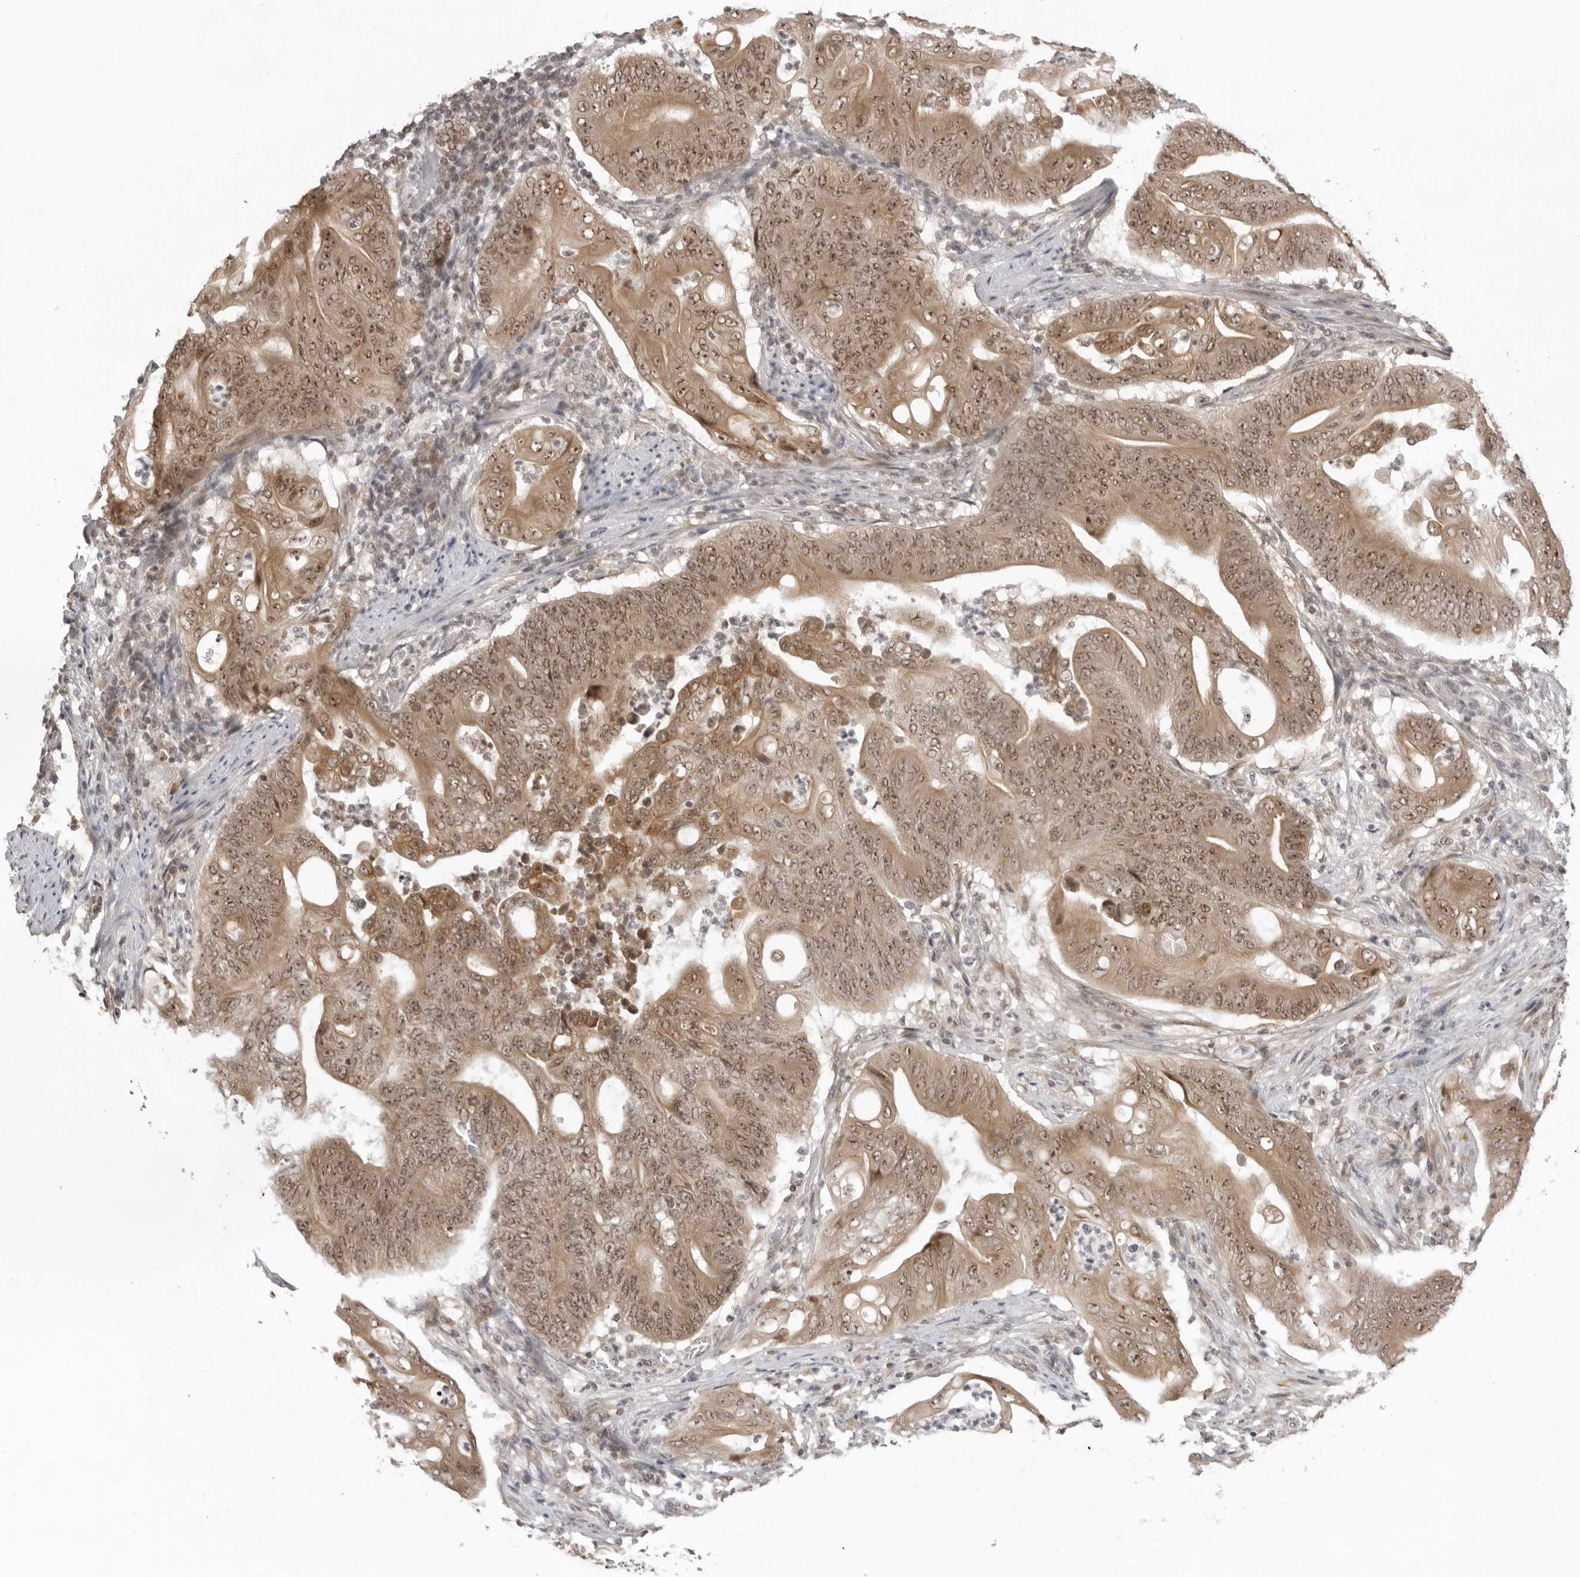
{"staining": {"intensity": "moderate", "quantity": ">75%", "location": "cytoplasmic/membranous,nuclear"}, "tissue": "stomach cancer", "cell_type": "Tumor cells", "image_type": "cancer", "snomed": [{"axis": "morphology", "description": "Adenocarcinoma, NOS"}, {"axis": "topography", "description": "Stomach"}], "caption": "Protein analysis of stomach cancer tissue shows moderate cytoplasmic/membranous and nuclear positivity in about >75% of tumor cells.", "gene": "EXOSC10", "patient": {"sex": "female", "age": 73}}